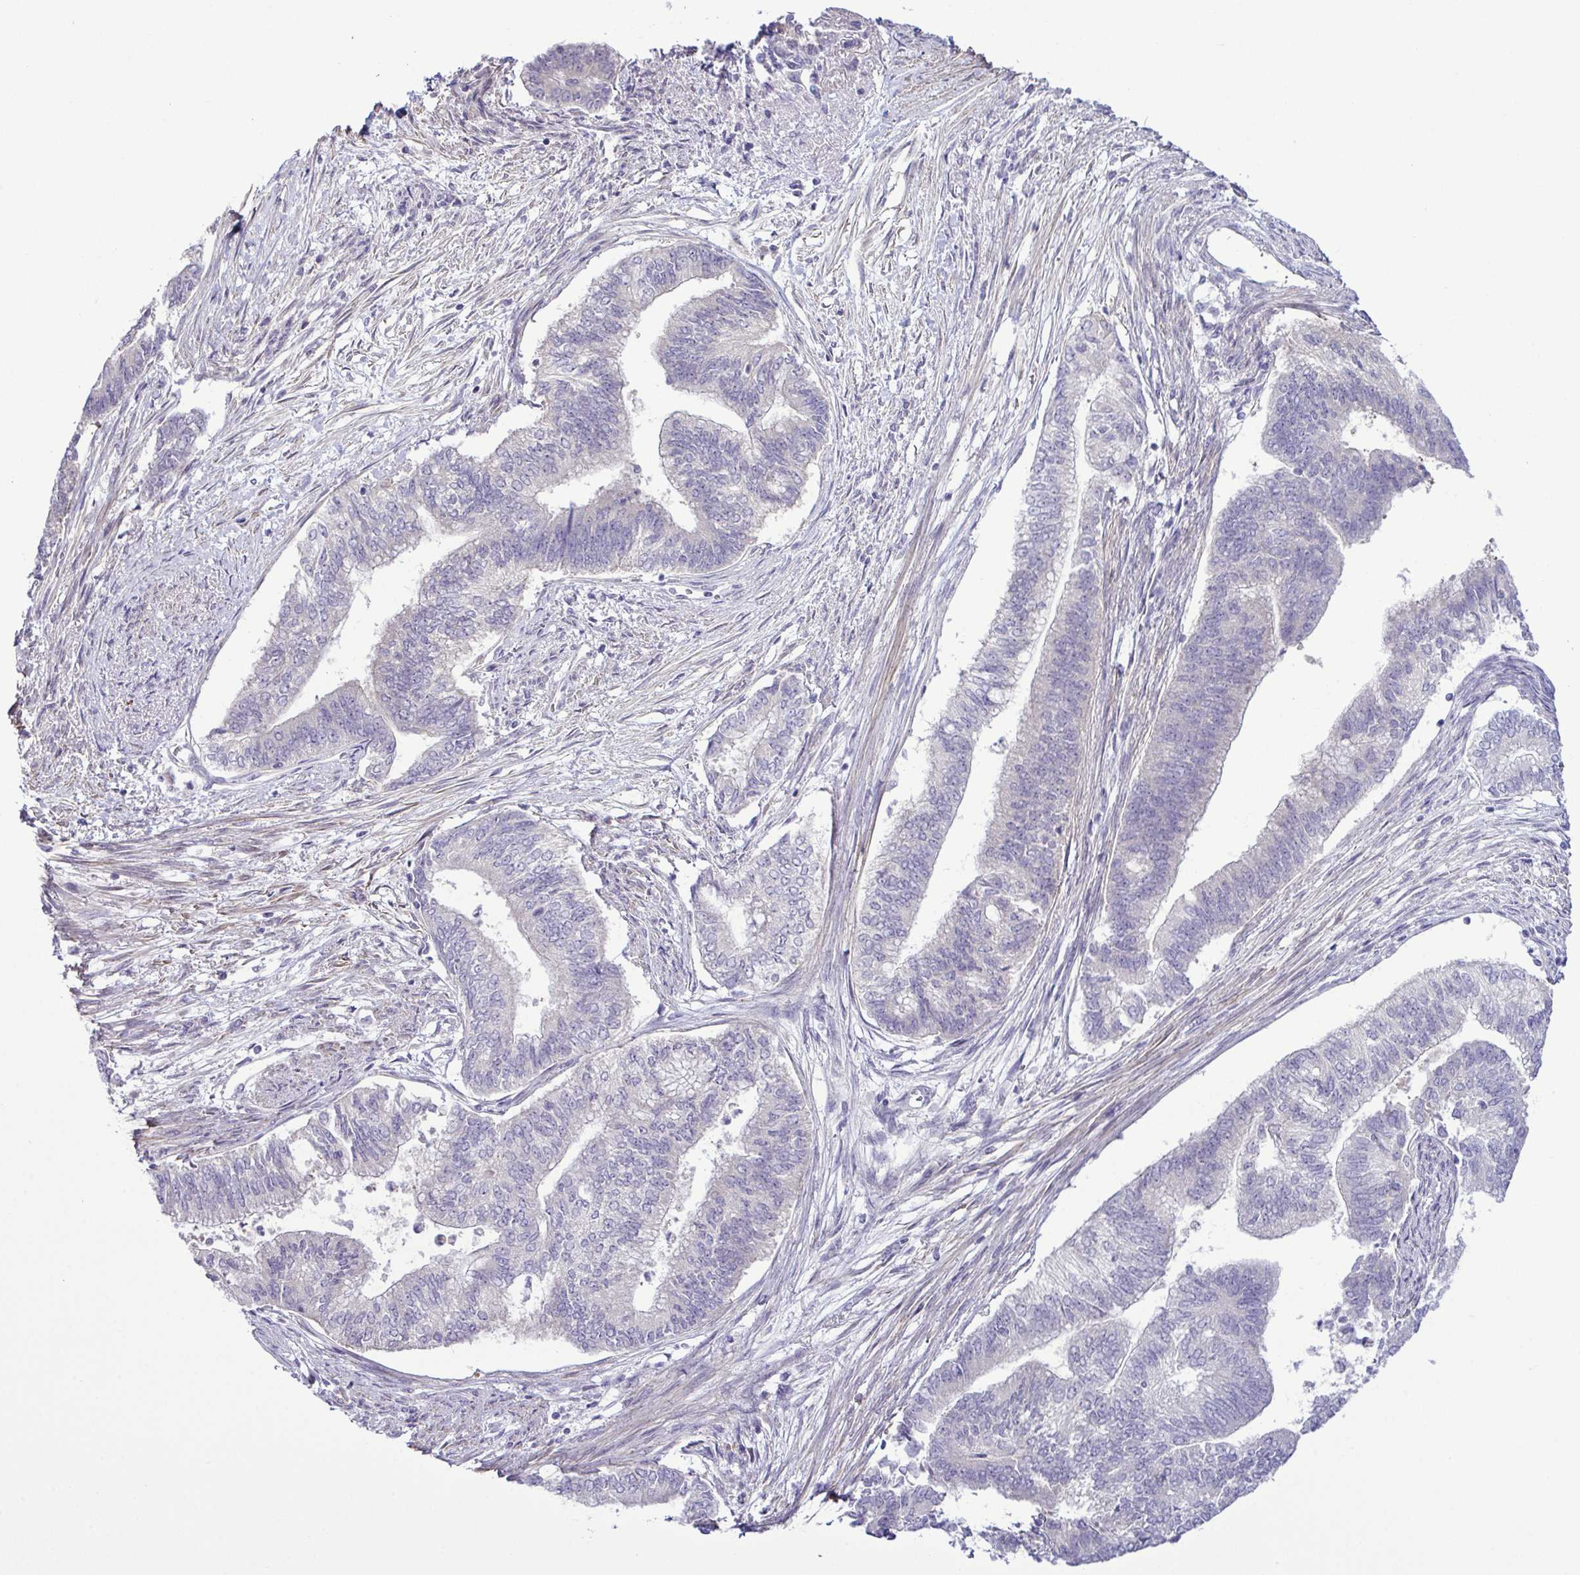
{"staining": {"intensity": "negative", "quantity": "none", "location": "none"}, "tissue": "endometrial cancer", "cell_type": "Tumor cells", "image_type": "cancer", "snomed": [{"axis": "morphology", "description": "Adenocarcinoma, NOS"}, {"axis": "topography", "description": "Endometrium"}], "caption": "Immunohistochemical staining of endometrial cancer (adenocarcinoma) displays no significant expression in tumor cells.", "gene": "SYNPO2L", "patient": {"sex": "female", "age": 65}}